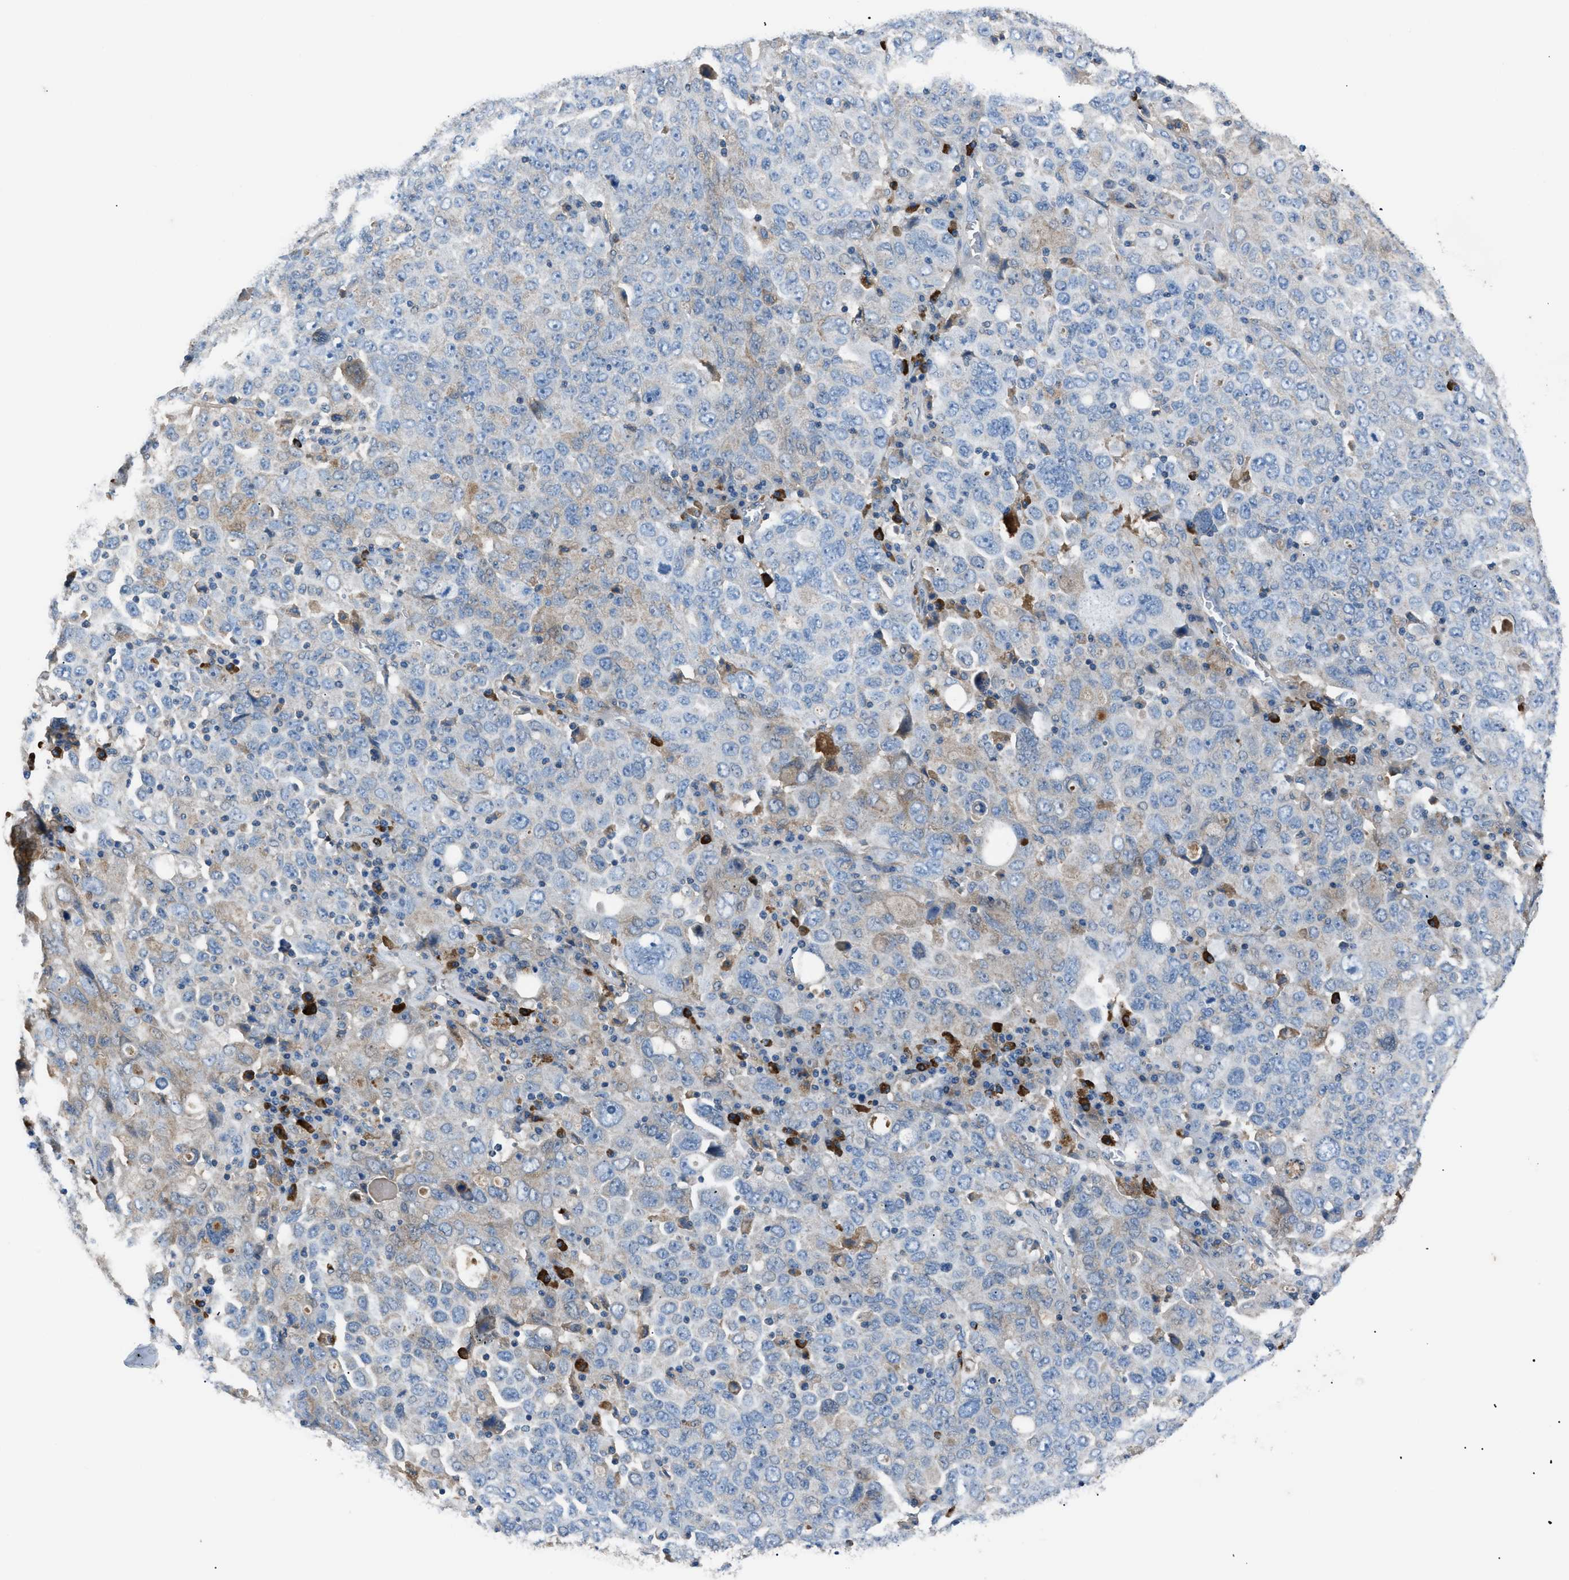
{"staining": {"intensity": "weak", "quantity": "<25%", "location": "cytoplasmic/membranous"}, "tissue": "ovarian cancer", "cell_type": "Tumor cells", "image_type": "cancer", "snomed": [{"axis": "morphology", "description": "Carcinoma, endometroid"}, {"axis": "topography", "description": "Ovary"}], "caption": "This photomicrograph is of ovarian cancer (endometroid carcinoma) stained with IHC to label a protein in brown with the nuclei are counter-stained blue. There is no positivity in tumor cells.", "gene": "SGCZ", "patient": {"sex": "female", "age": 62}}